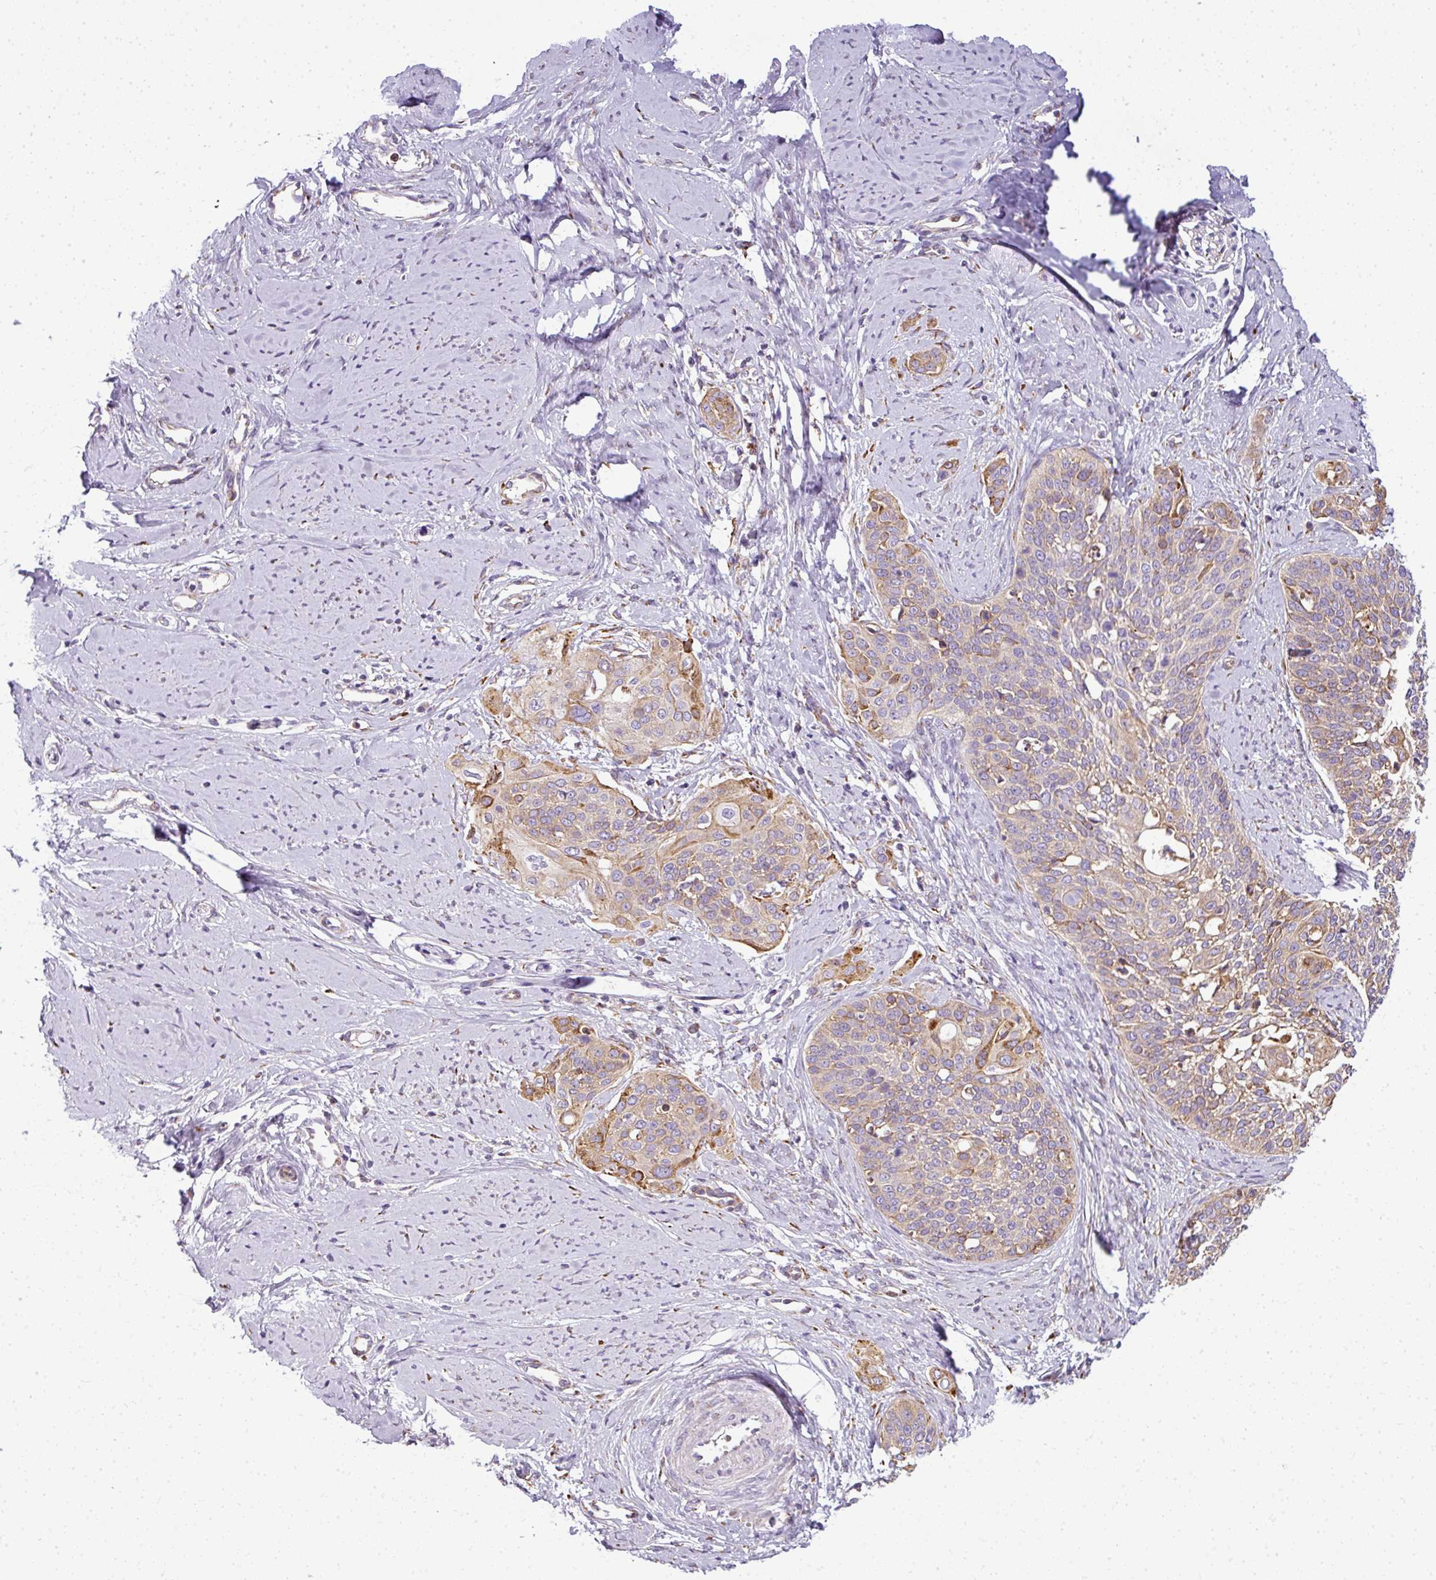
{"staining": {"intensity": "moderate", "quantity": "25%-75%", "location": "cytoplasmic/membranous"}, "tissue": "cervical cancer", "cell_type": "Tumor cells", "image_type": "cancer", "snomed": [{"axis": "morphology", "description": "Squamous cell carcinoma, NOS"}, {"axis": "topography", "description": "Cervix"}], "caption": "An immunohistochemistry image of tumor tissue is shown. Protein staining in brown labels moderate cytoplasmic/membranous positivity in squamous cell carcinoma (cervical) within tumor cells.", "gene": "ANKRD18A", "patient": {"sex": "female", "age": 44}}